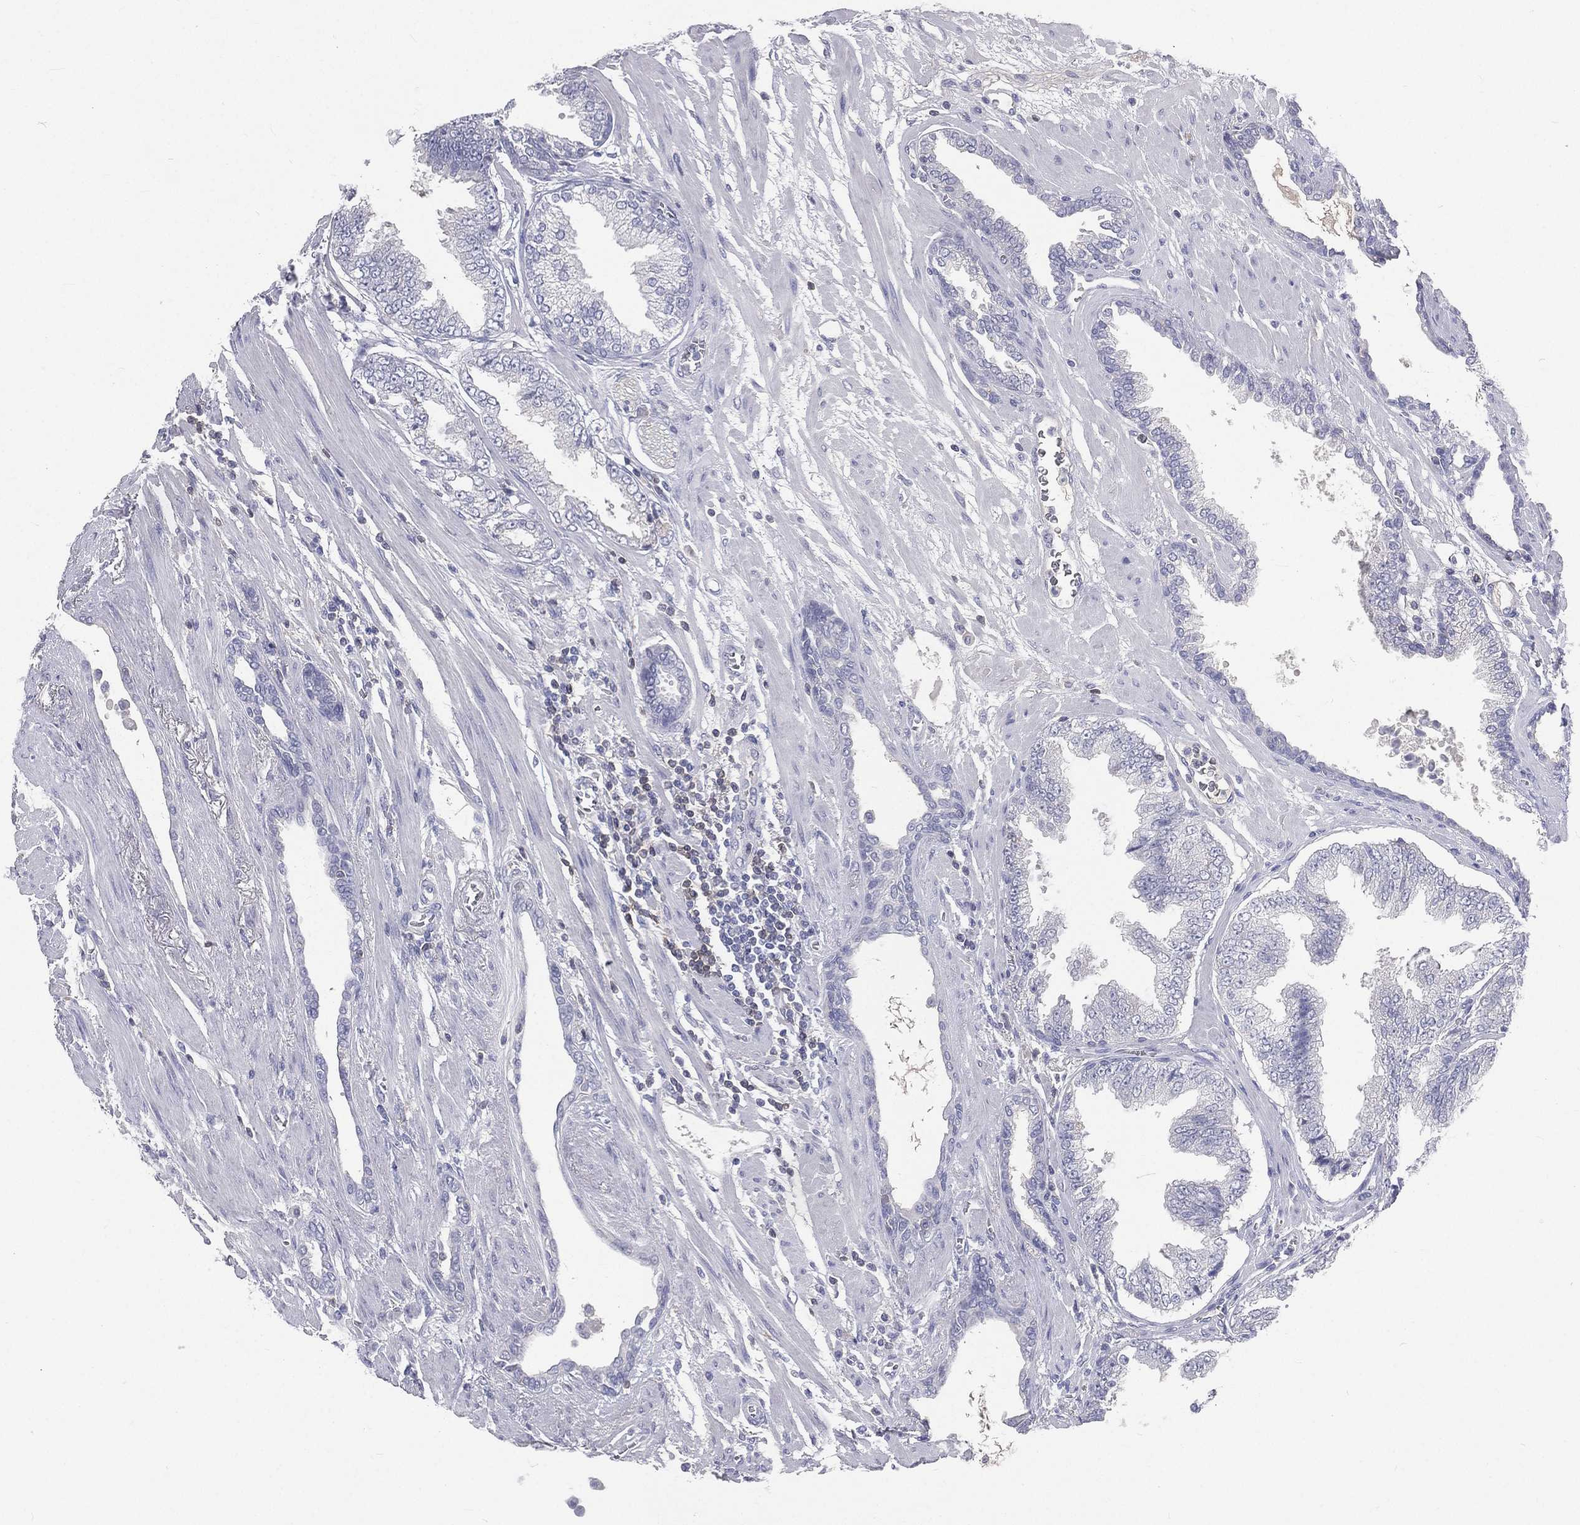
{"staining": {"intensity": "negative", "quantity": "none", "location": "none"}, "tissue": "prostate cancer", "cell_type": "Tumor cells", "image_type": "cancer", "snomed": [{"axis": "morphology", "description": "Adenocarcinoma, Low grade"}, {"axis": "topography", "description": "Prostate"}], "caption": "Image shows no significant protein expression in tumor cells of prostate adenocarcinoma (low-grade).", "gene": "CD3D", "patient": {"sex": "male", "age": 69}}